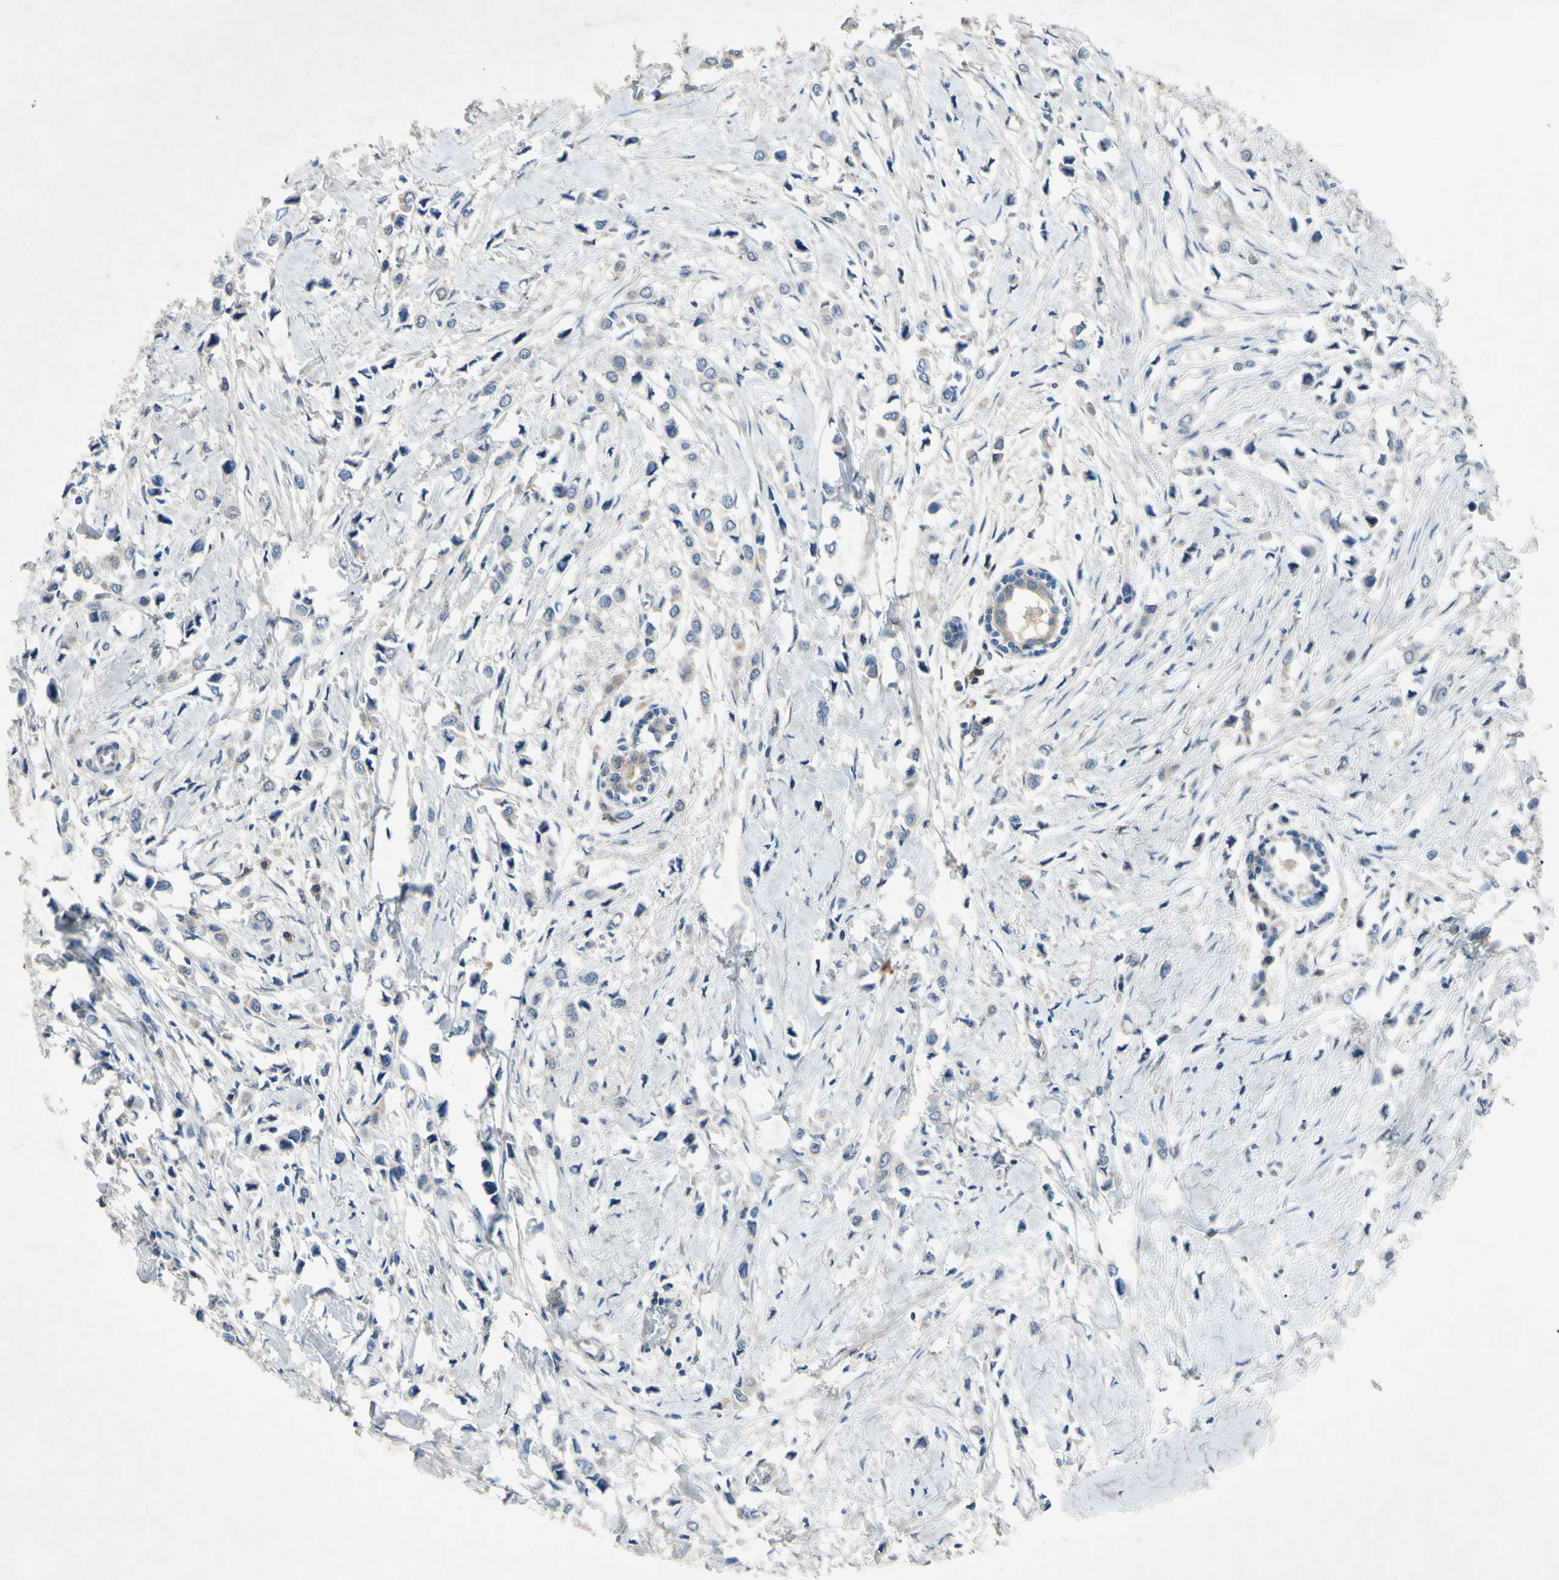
{"staining": {"intensity": "weak", "quantity": "<25%", "location": "cytoplasmic/membranous"}, "tissue": "breast cancer", "cell_type": "Tumor cells", "image_type": "cancer", "snomed": [{"axis": "morphology", "description": "Lobular carcinoma"}, {"axis": "topography", "description": "Breast"}], "caption": "IHC of breast cancer (lobular carcinoma) reveals no positivity in tumor cells. Brightfield microscopy of IHC stained with DAB (brown) and hematoxylin (blue), captured at high magnification.", "gene": "HILPDA", "patient": {"sex": "female", "age": 51}}